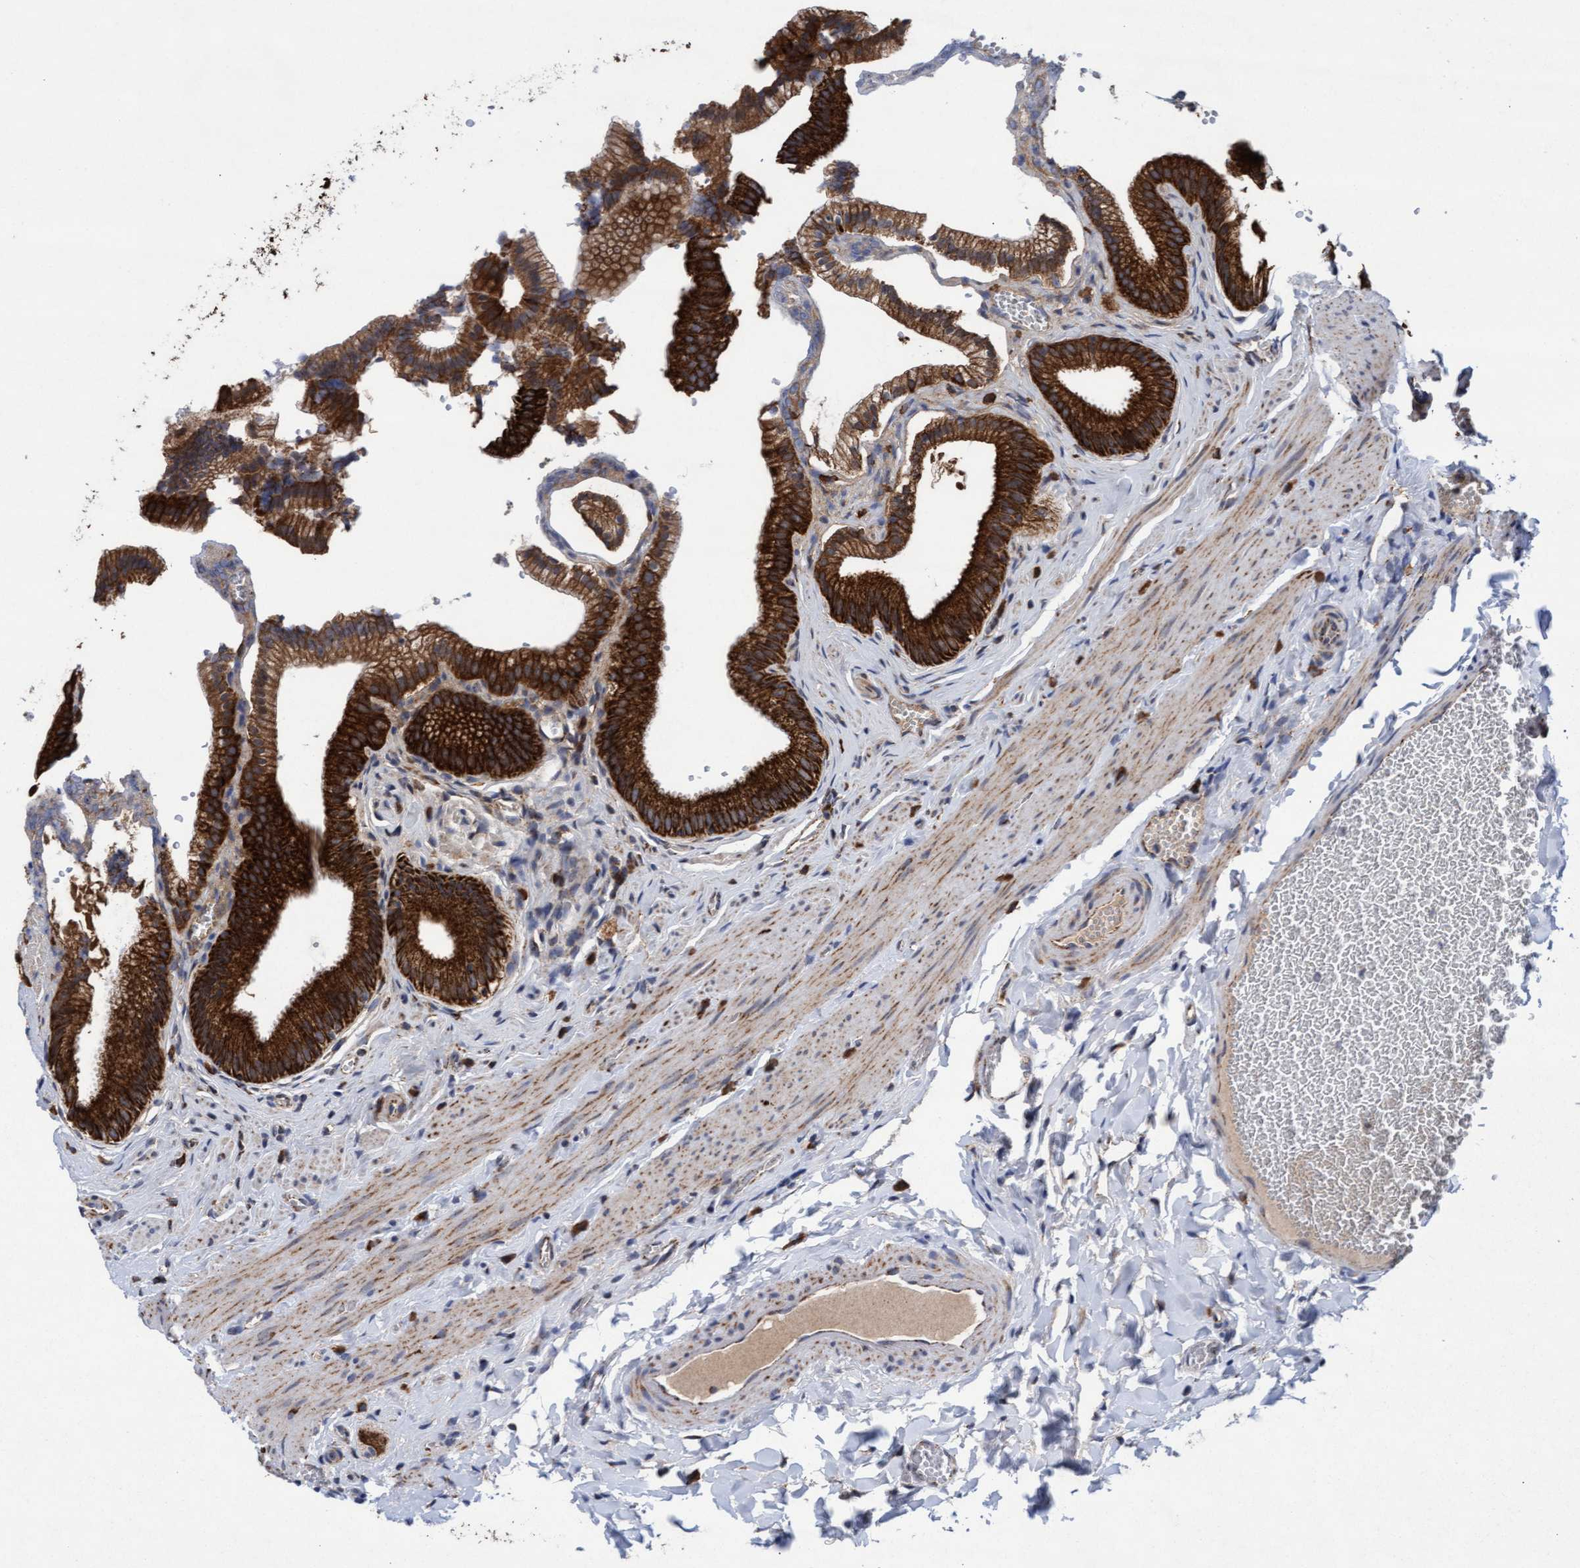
{"staining": {"intensity": "strong", "quantity": ">75%", "location": "cytoplasmic/membranous"}, "tissue": "gallbladder", "cell_type": "Glandular cells", "image_type": "normal", "snomed": [{"axis": "morphology", "description": "Normal tissue, NOS"}, {"axis": "topography", "description": "Gallbladder"}], "caption": "This photomicrograph exhibits IHC staining of normal gallbladder, with high strong cytoplasmic/membranous staining in about >75% of glandular cells.", "gene": "MRPL38", "patient": {"sex": "male", "age": 38}}